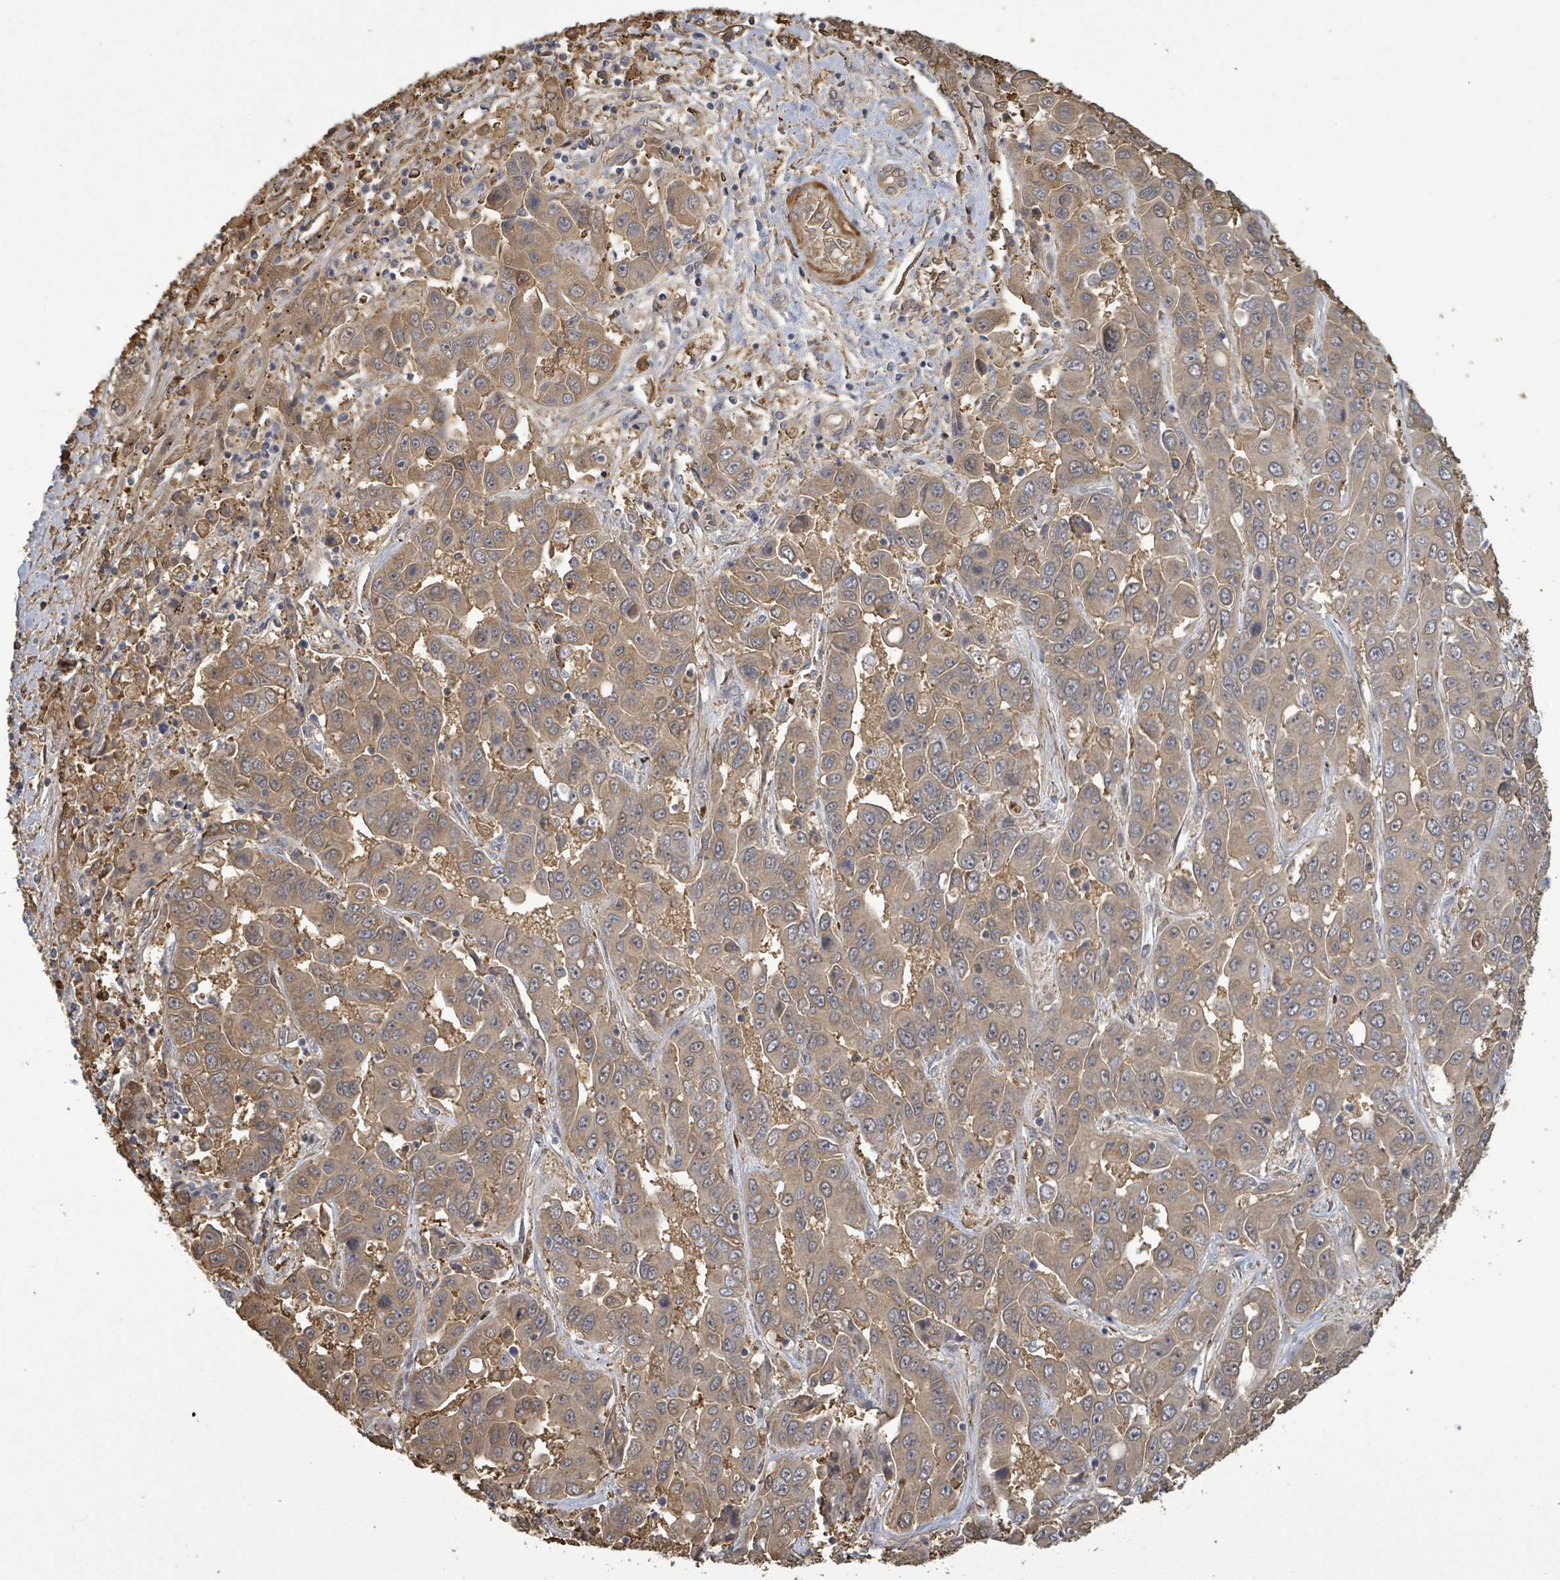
{"staining": {"intensity": "moderate", "quantity": ">75%", "location": "cytoplasmic/membranous"}, "tissue": "liver cancer", "cell_type": "Tumor cells", "image_type": "cancer", "snomed": [{"axis": "morphology", "description": "Cholangiocarcinoma"}, {"axis": "topography", "description": "Liver"}], "caption": "A medium amount of moderate cytoplasmic/membranous staining is appreciated in about >75% of tumor cells in liver cancer tissue.", "gene": "MAP3K6", "patient": {"sex": "female", "age": 52}}